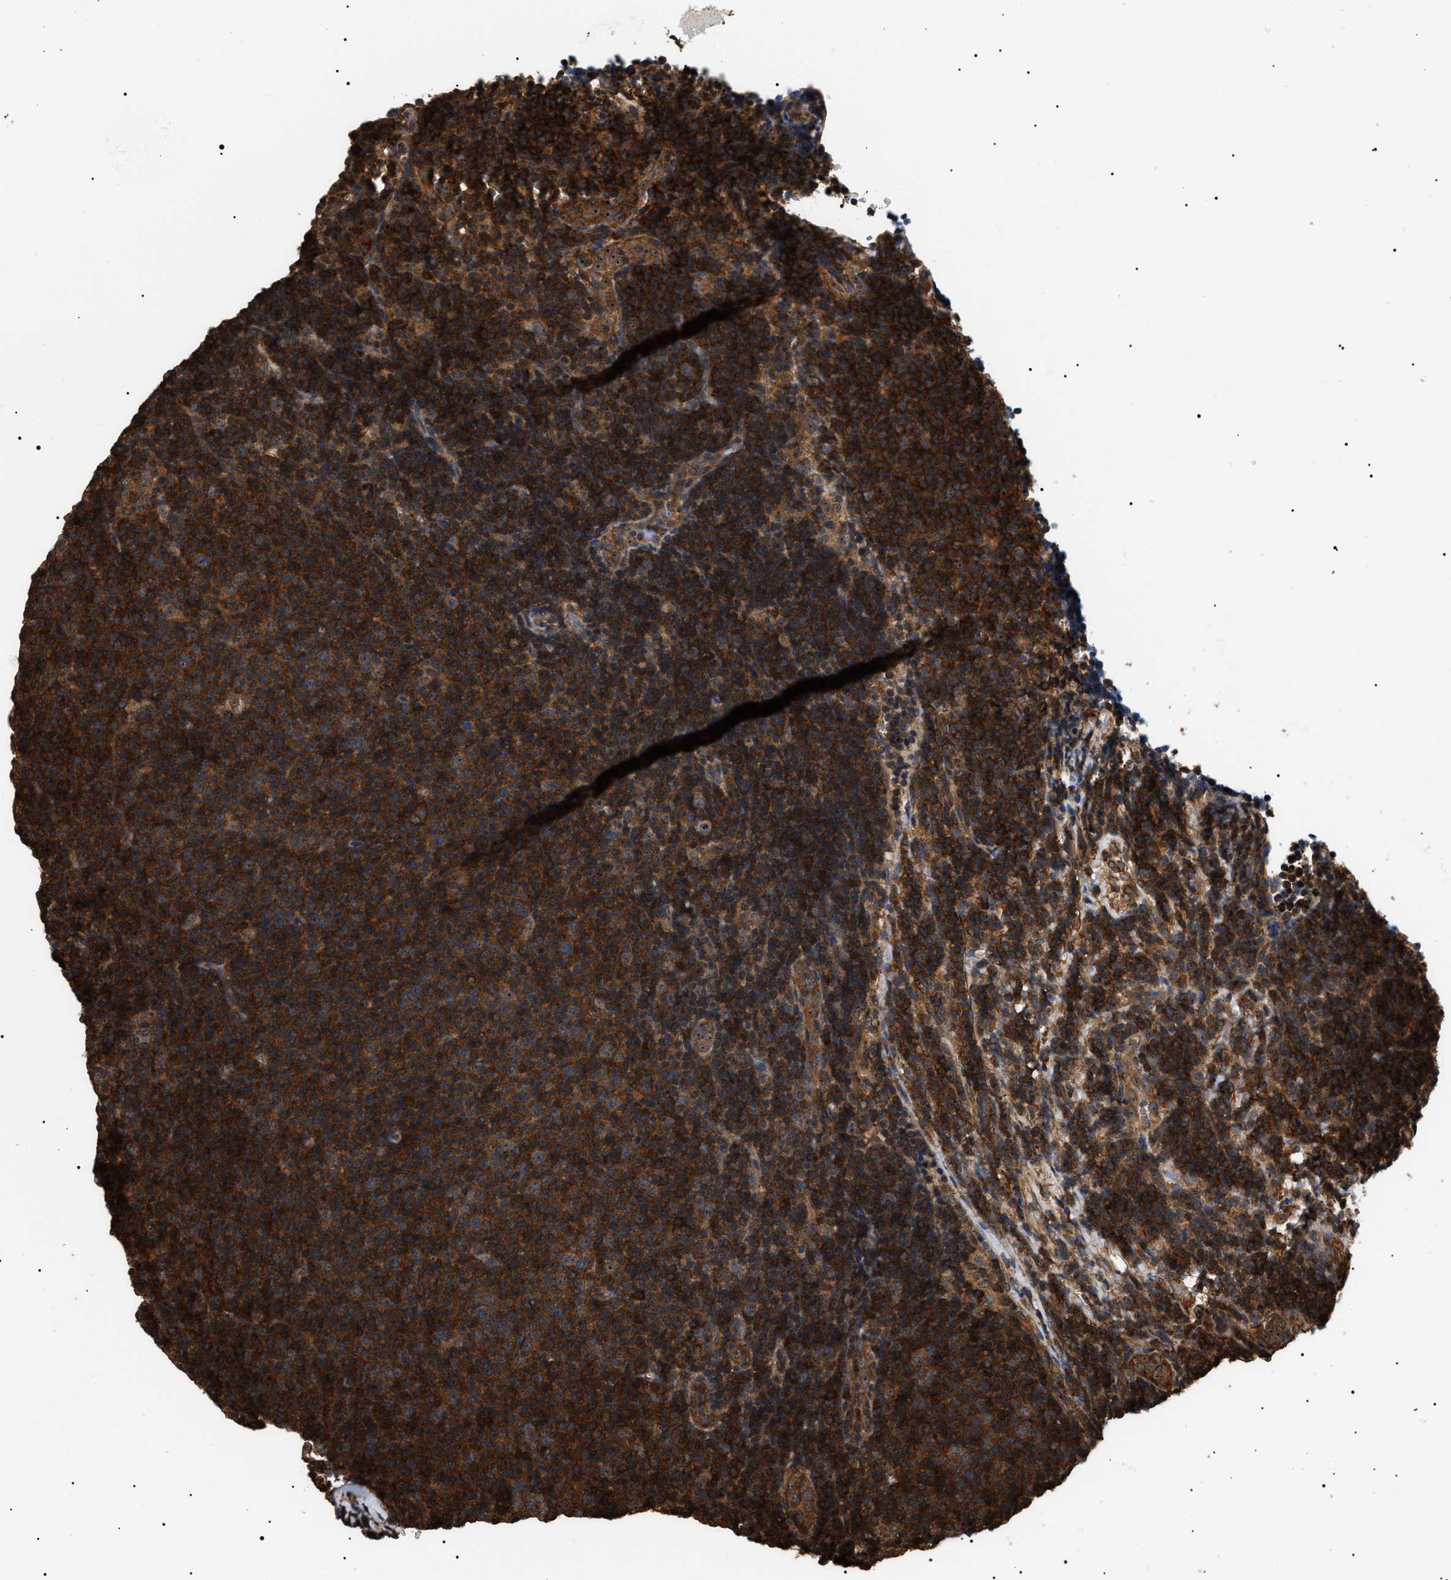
{"staining": {"intensity": "strong", "quantity": ">75%", "location": "cytoplasmic/membranous"}, "tissue": "lymphoma", "cell_type": "Tumor cells", "image_type": "cancer", "snomed": [{"axis": "morphology", "description": "Malignant lymphoma, non-Hodgkin's type, Low grade"}, {"axis": "topography", "description": "Lymph node"}], "caption": "DAB immunohistochemical staining of human lymphoma shows strong cytoplasmic/membranous protein expression in approximately >75% of tumor cells.", "gene": "SH3GLB2", "patient": {"sex": "male", "age": 66}}